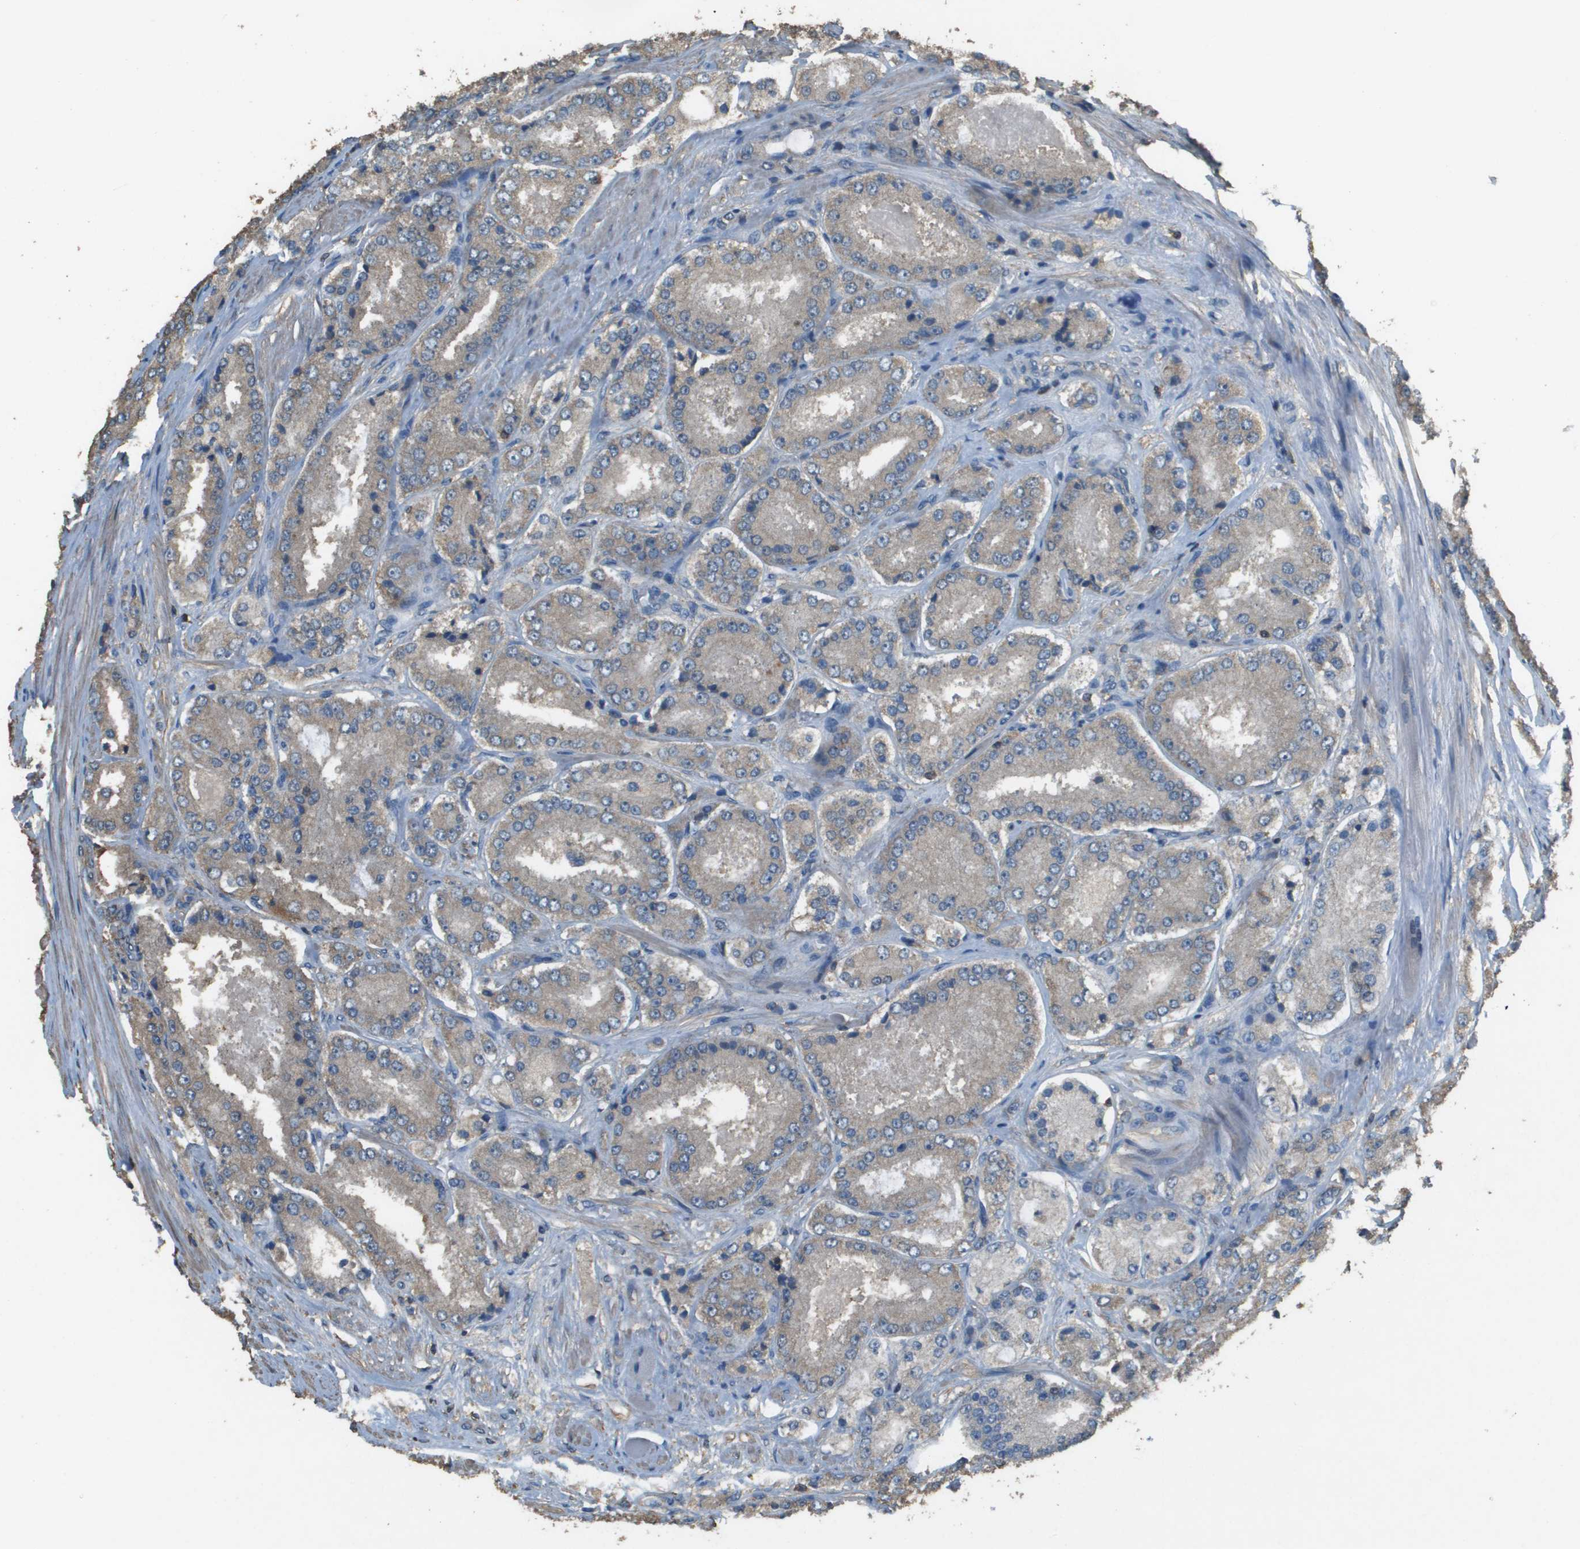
{"staining": {"intensity": "weak", "quantity": "25%-75%", "location": "cytoplasmic/membranous"}, "tissue": "prostate cancer", "cell_type": "Tumor cells", "image_type": "cancer", "snomed": [{"axis": "morphology", "description": "Adenocarcinoma, High grade"}, {"axis": "topography", "description": "Prostate"}], "caption": "Immunohistochemistry (IHC) image of human prostate cancer stained for a protein (brown), which shows low levels of weak cytoplasmic/membranous expression in about 25%-75% of tumor cells.", "gene": "MS4A7", "patient": {"sex": "male", "age": 65}}